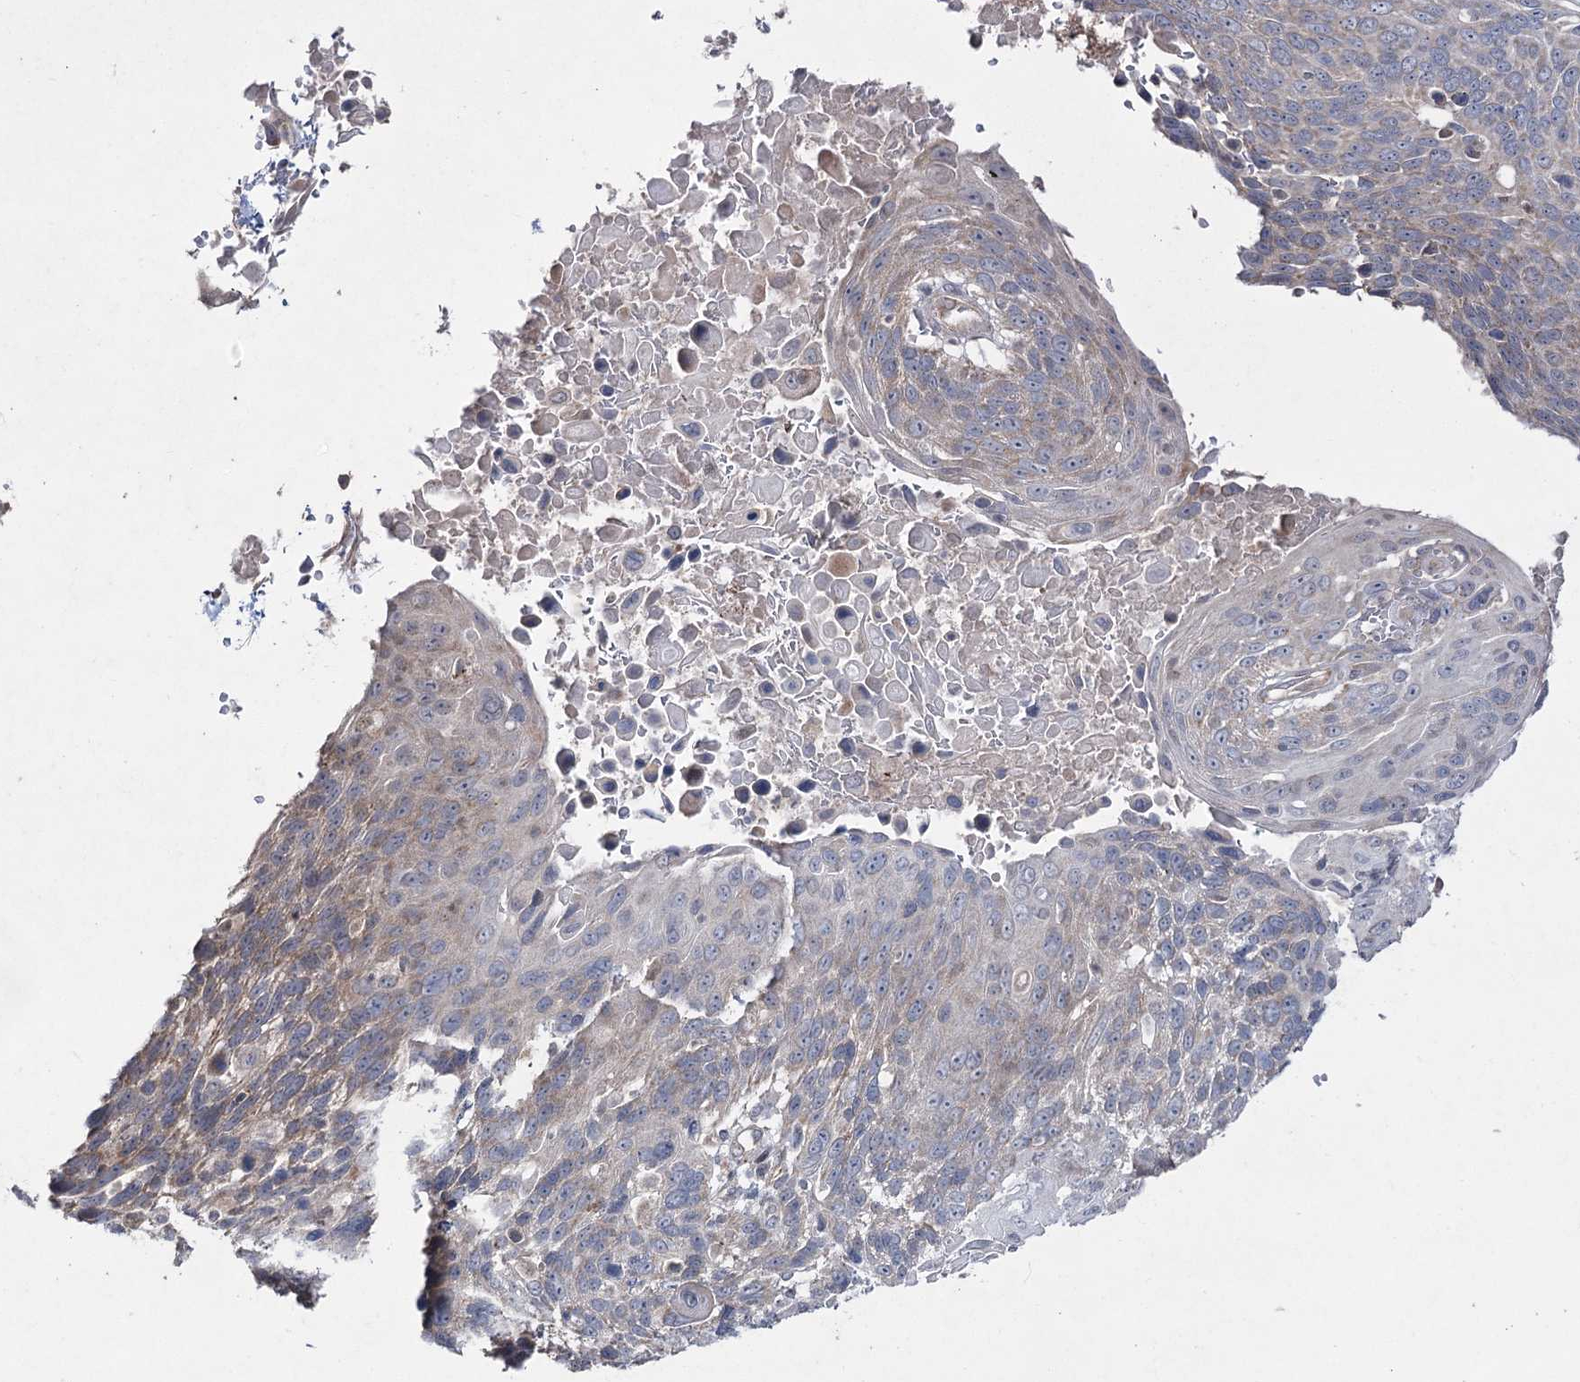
{"staining": {"intensity": "weak", "quantity": "<25%", "location": "cytoplasmic/membranous"}, "tissue": "lung cancer", "cell_type": "Tumor cells", "image_type": "cancer", "snomed": [{"axis": "morphology", "description": "Squamous cell carcinoma, NOS"}, {"axis": "topography", "description": "Lung"}], "caption": "The photomicrograph demonstrates no staining of tumor cells in lung cancer.", "gene": "FANCL", "patient": {"sex": "male", "age": 66}}